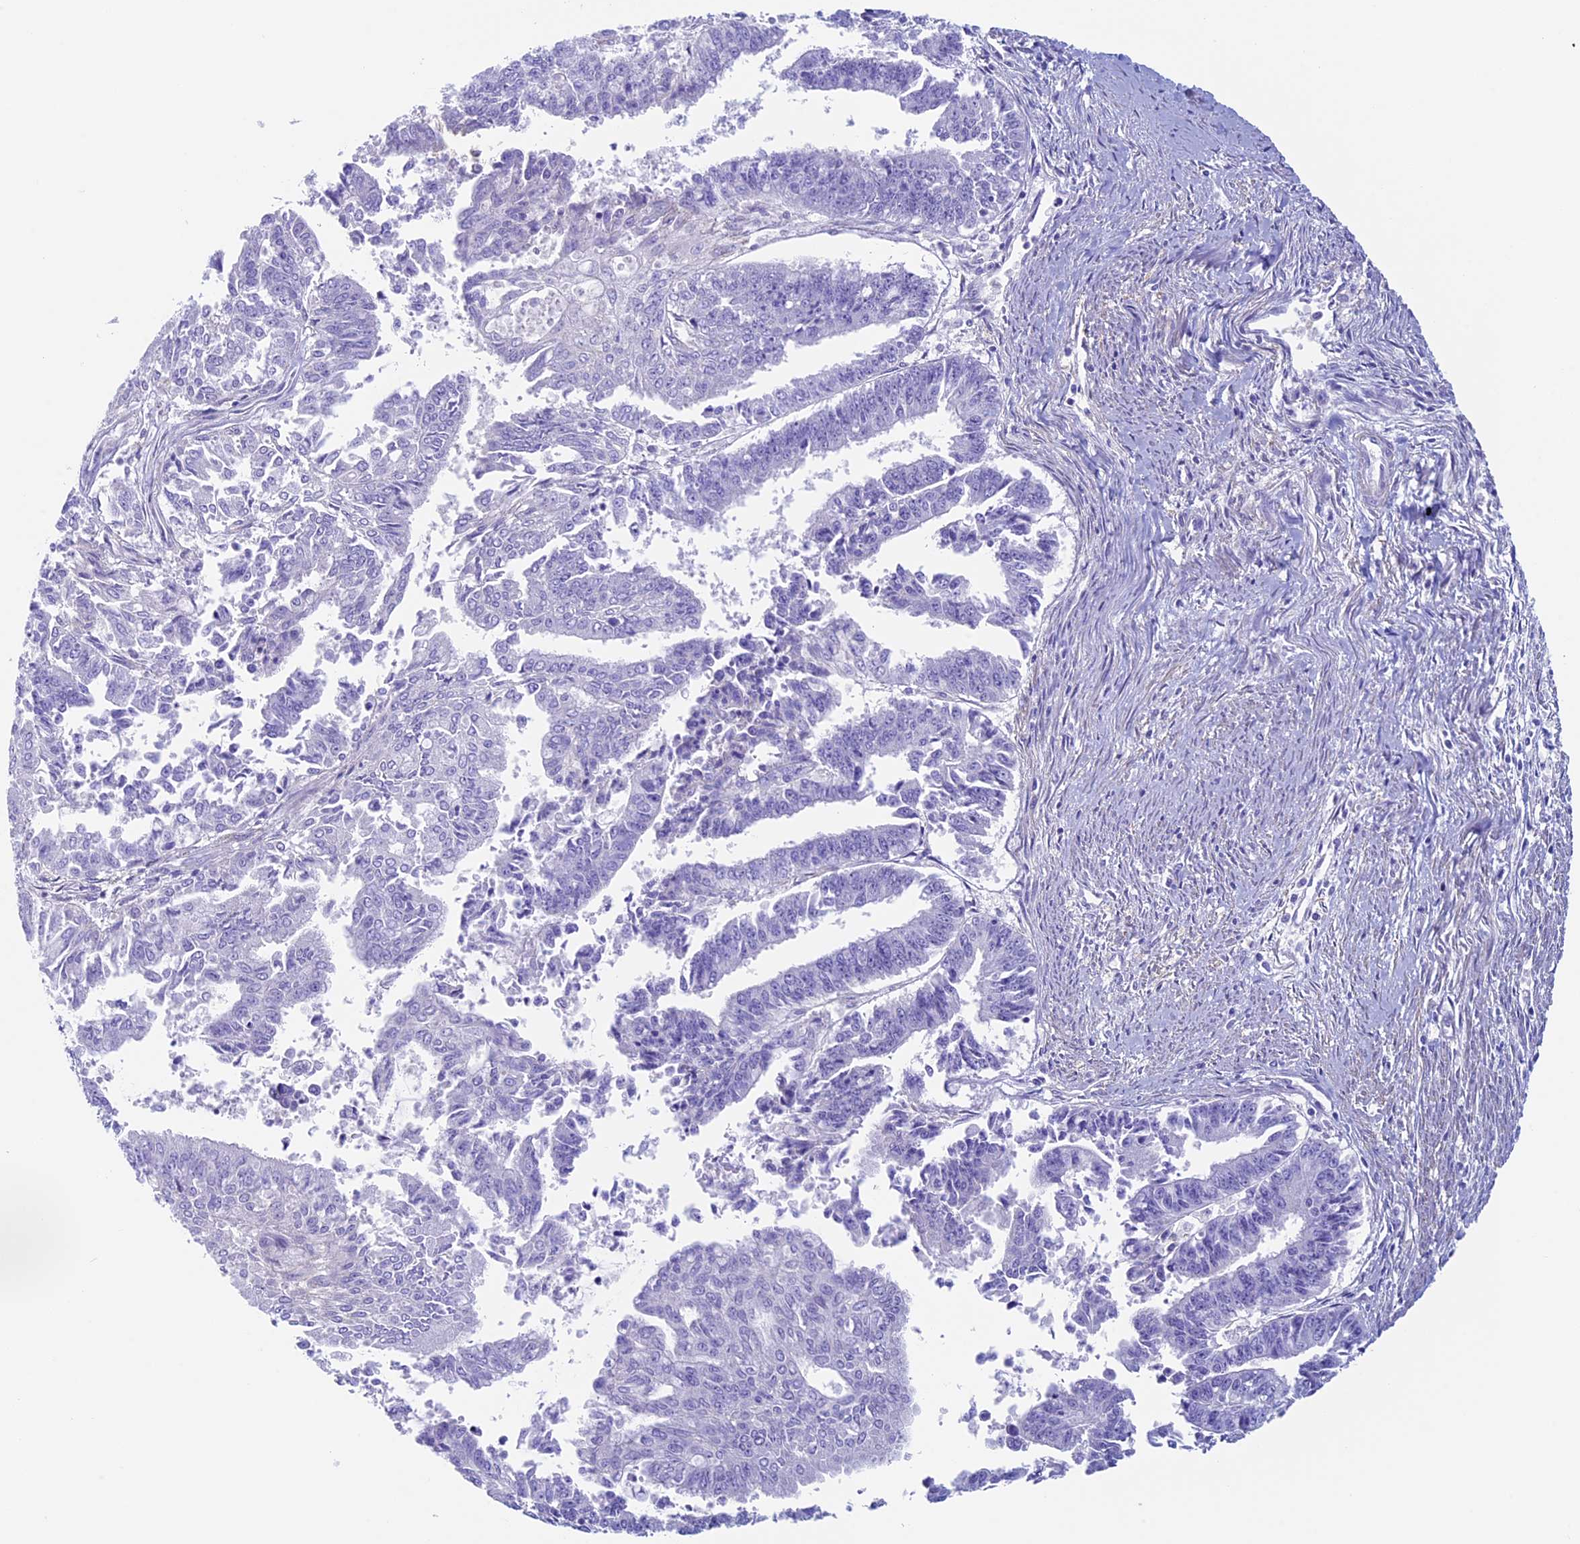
{"staining": {"intensity": "negative", "quantity": "none", "location": "none"}, "tissue": "endometrial cancer", "cell_type": "Tumor cells", "image_type": "cancer", "snomed": [{"axis": "morphology", "description": "Adenocarcinoma, NOS"}, {"axis": "topography", "description": "Endometrium"}], "caption": "This is a image of IHC staining of adenocarcinoma (endometrial), which shows no staining in tumor cells.", "gene": "ADH7", "patient": {"sex": "female", "age": 73}}